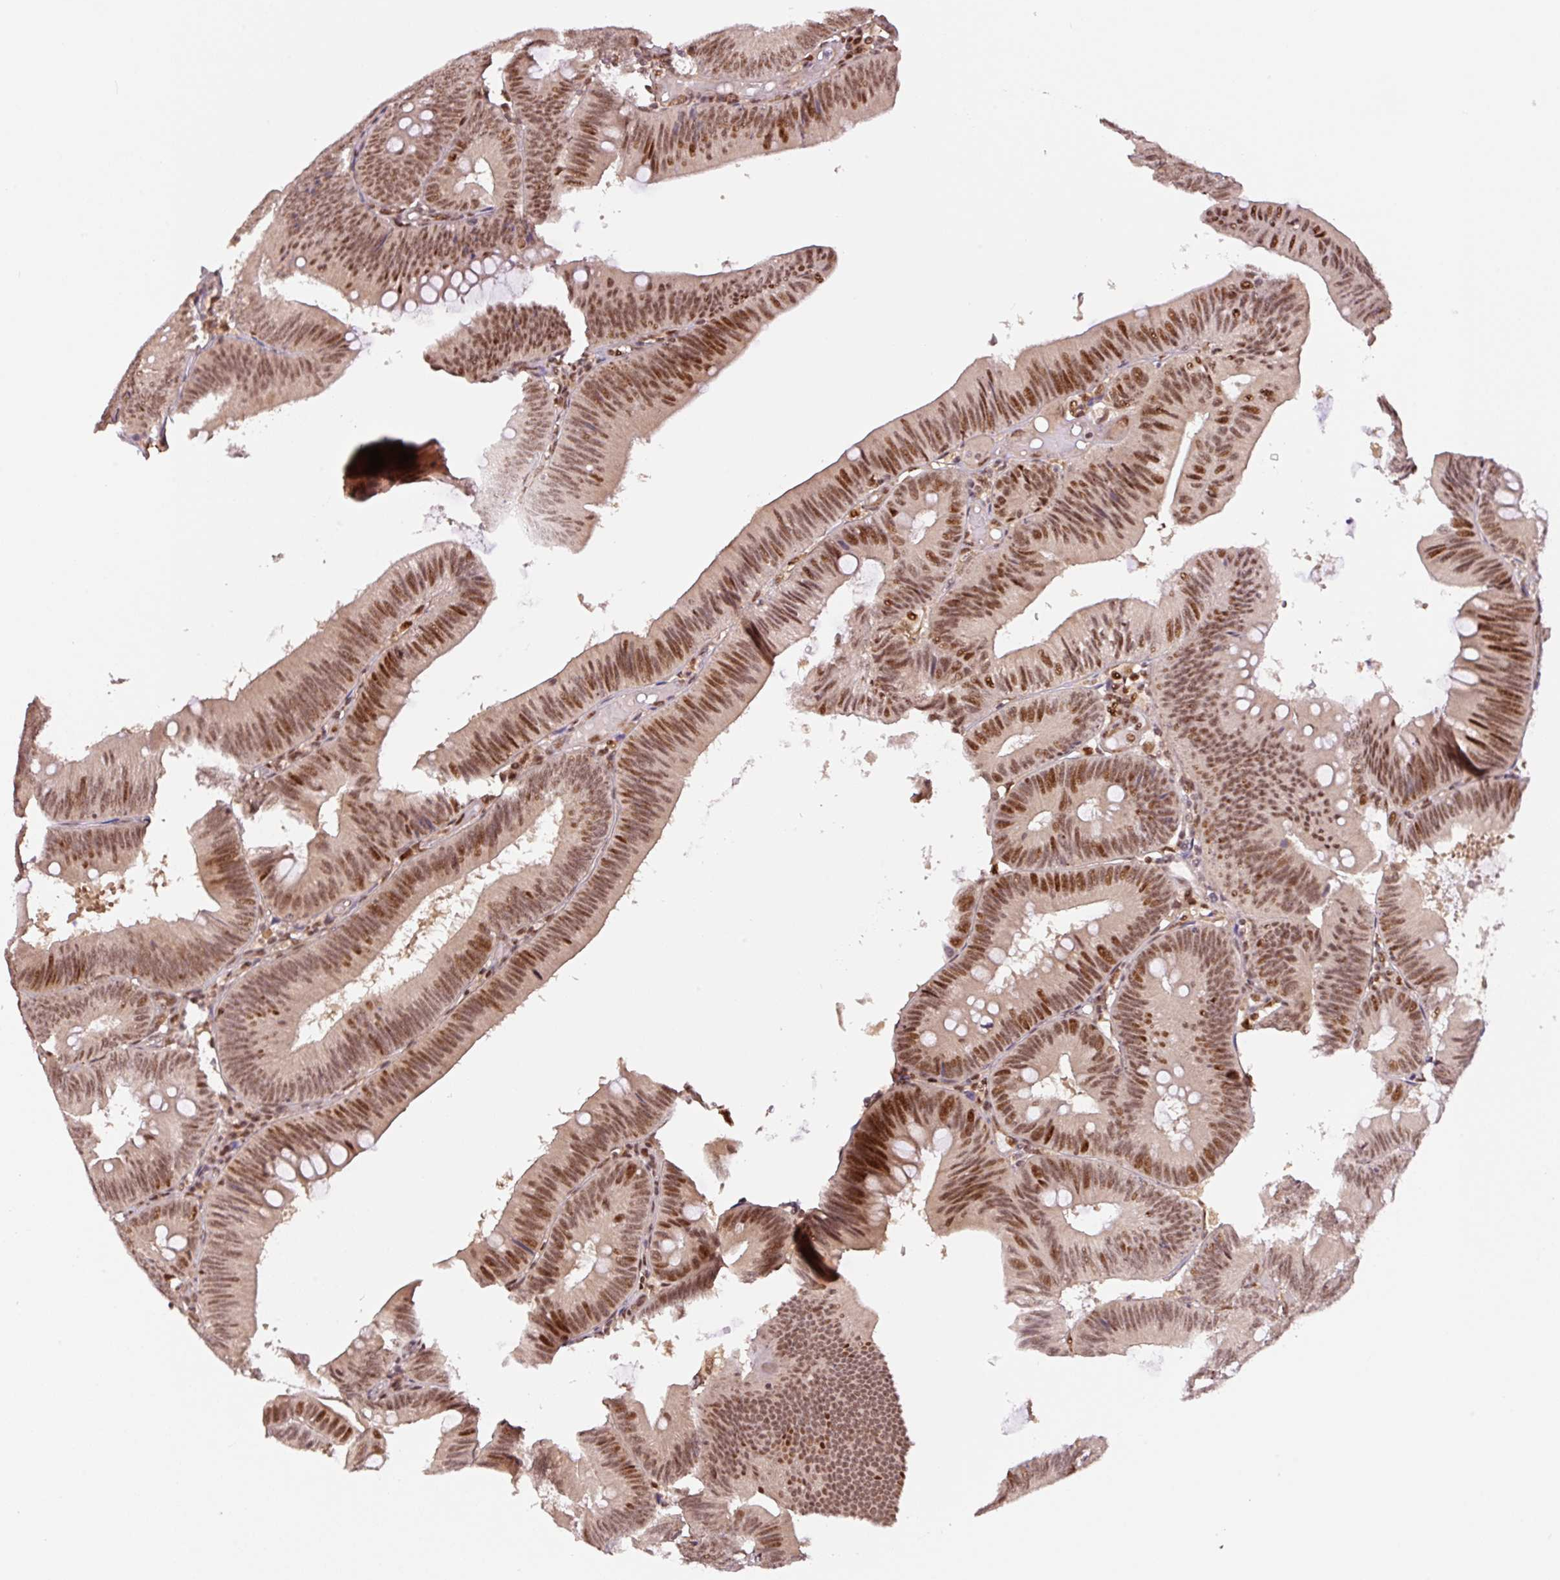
{"staining": {"intensity": "moderate", "quantity": ">75%", "location": "nuclear"}, "tissue": "colorectal cancer", "cell_type": "Tumor cells", "image_type": "cancer", "snomed": [{"axis": "morphology", "description": "Adenocarcinoma, NOS"}, {"axis": "topography", "description": "Colon"}], "caption": "Moderate nuclear positivity for a protein is seen in about >75% of tumor cells of colorectal adenocarcinoma using IHC.", "gene": "INTS8", "patient": {"sex": "male", "age": 84}}